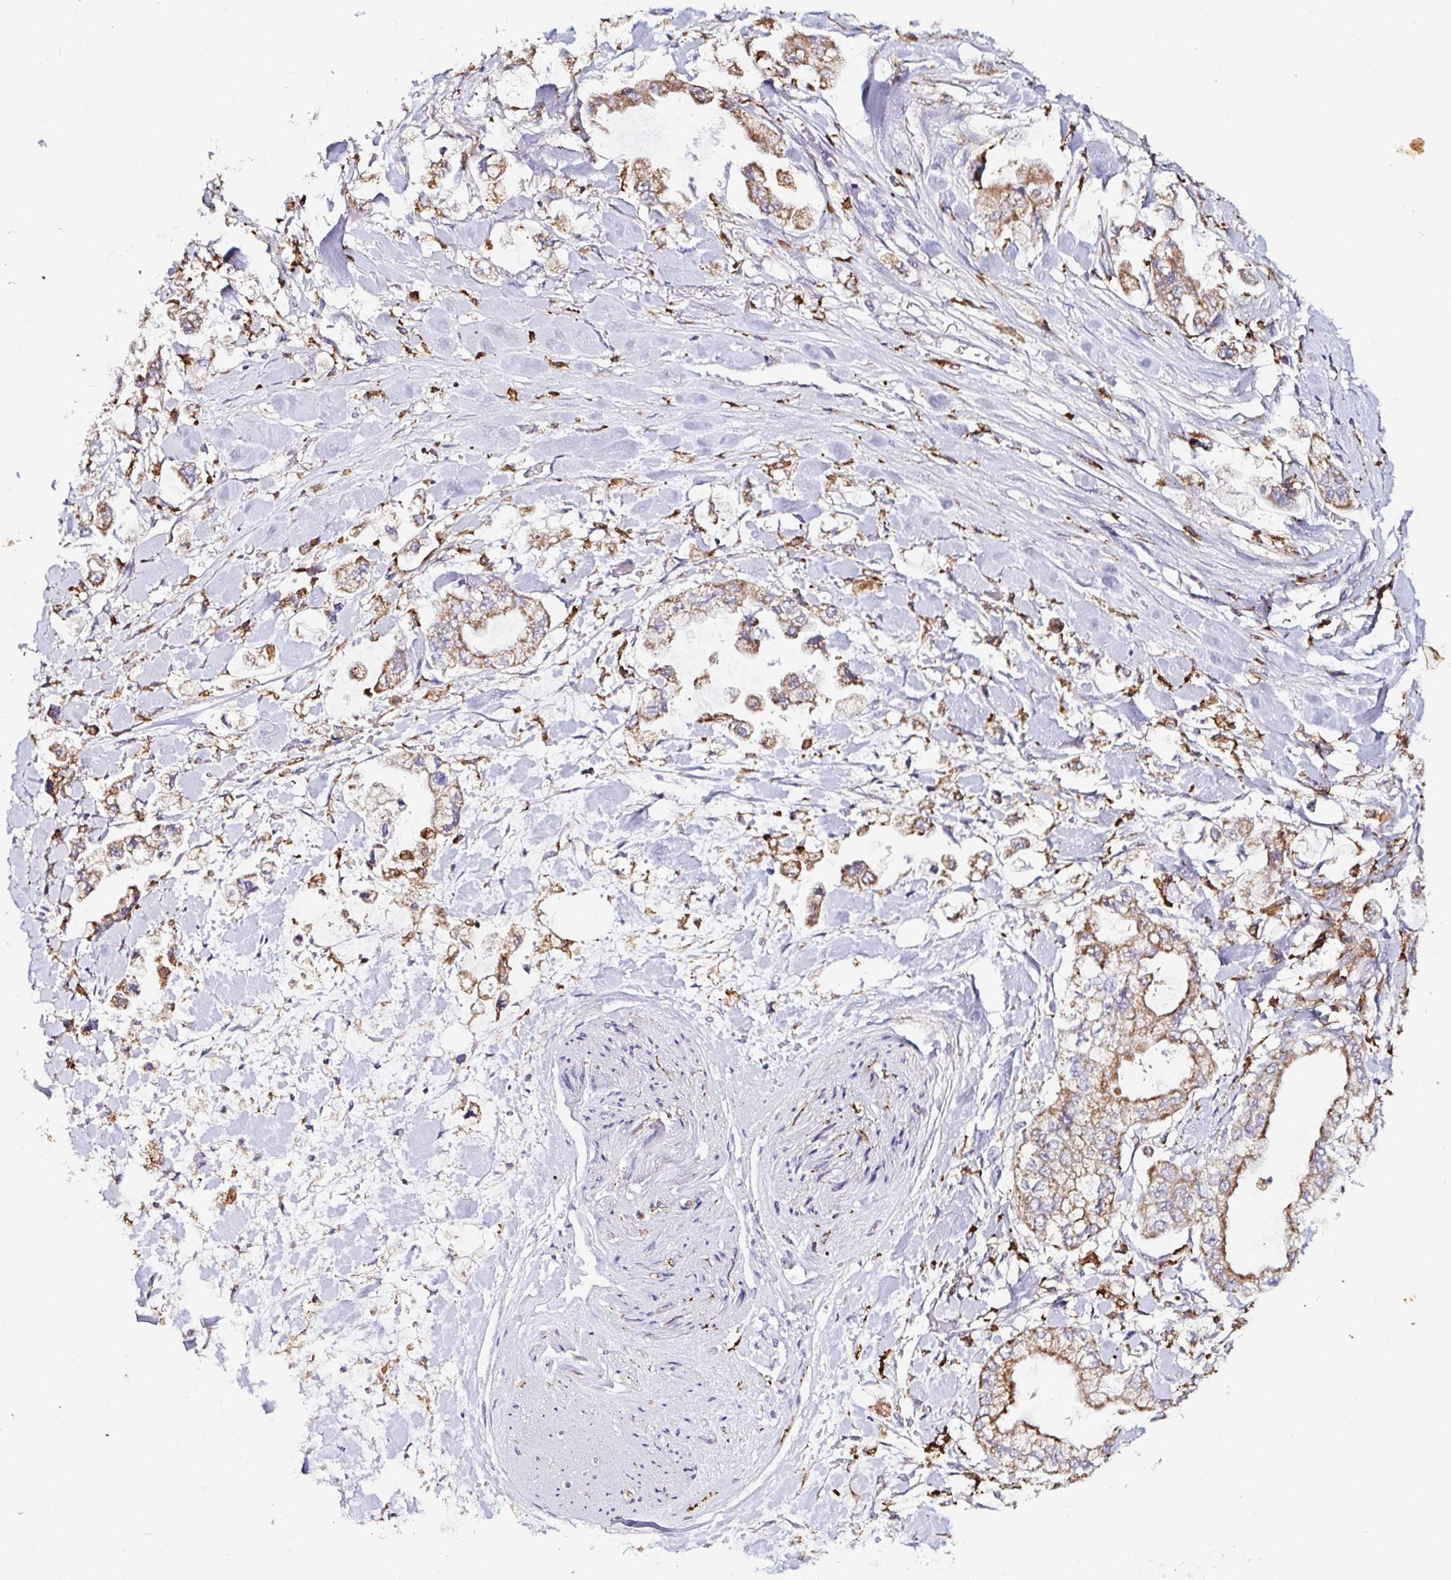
{"staining": {"intensity": "moderate", "quantity": ">75%", "location": "cytoplasmic/membranous"}, "tissue": "stomach cancer", "cell_type": "Tumor cells", "image_type": "cancer", "snomed": [{"axis": "morphology", "description": "Adenocarcinoma, NOS"}, {"axis": "topography", "description": "Stomach"}], "caption": "This image shows immunohistochemistry staining of stomach cancer (adenocarcinoma), with medium moderate cytoplasmic/membranous positivity in approximately >75% of tumor cells.", "gene": "MSR1", "patient": {"sex": "male", "age": 62}}